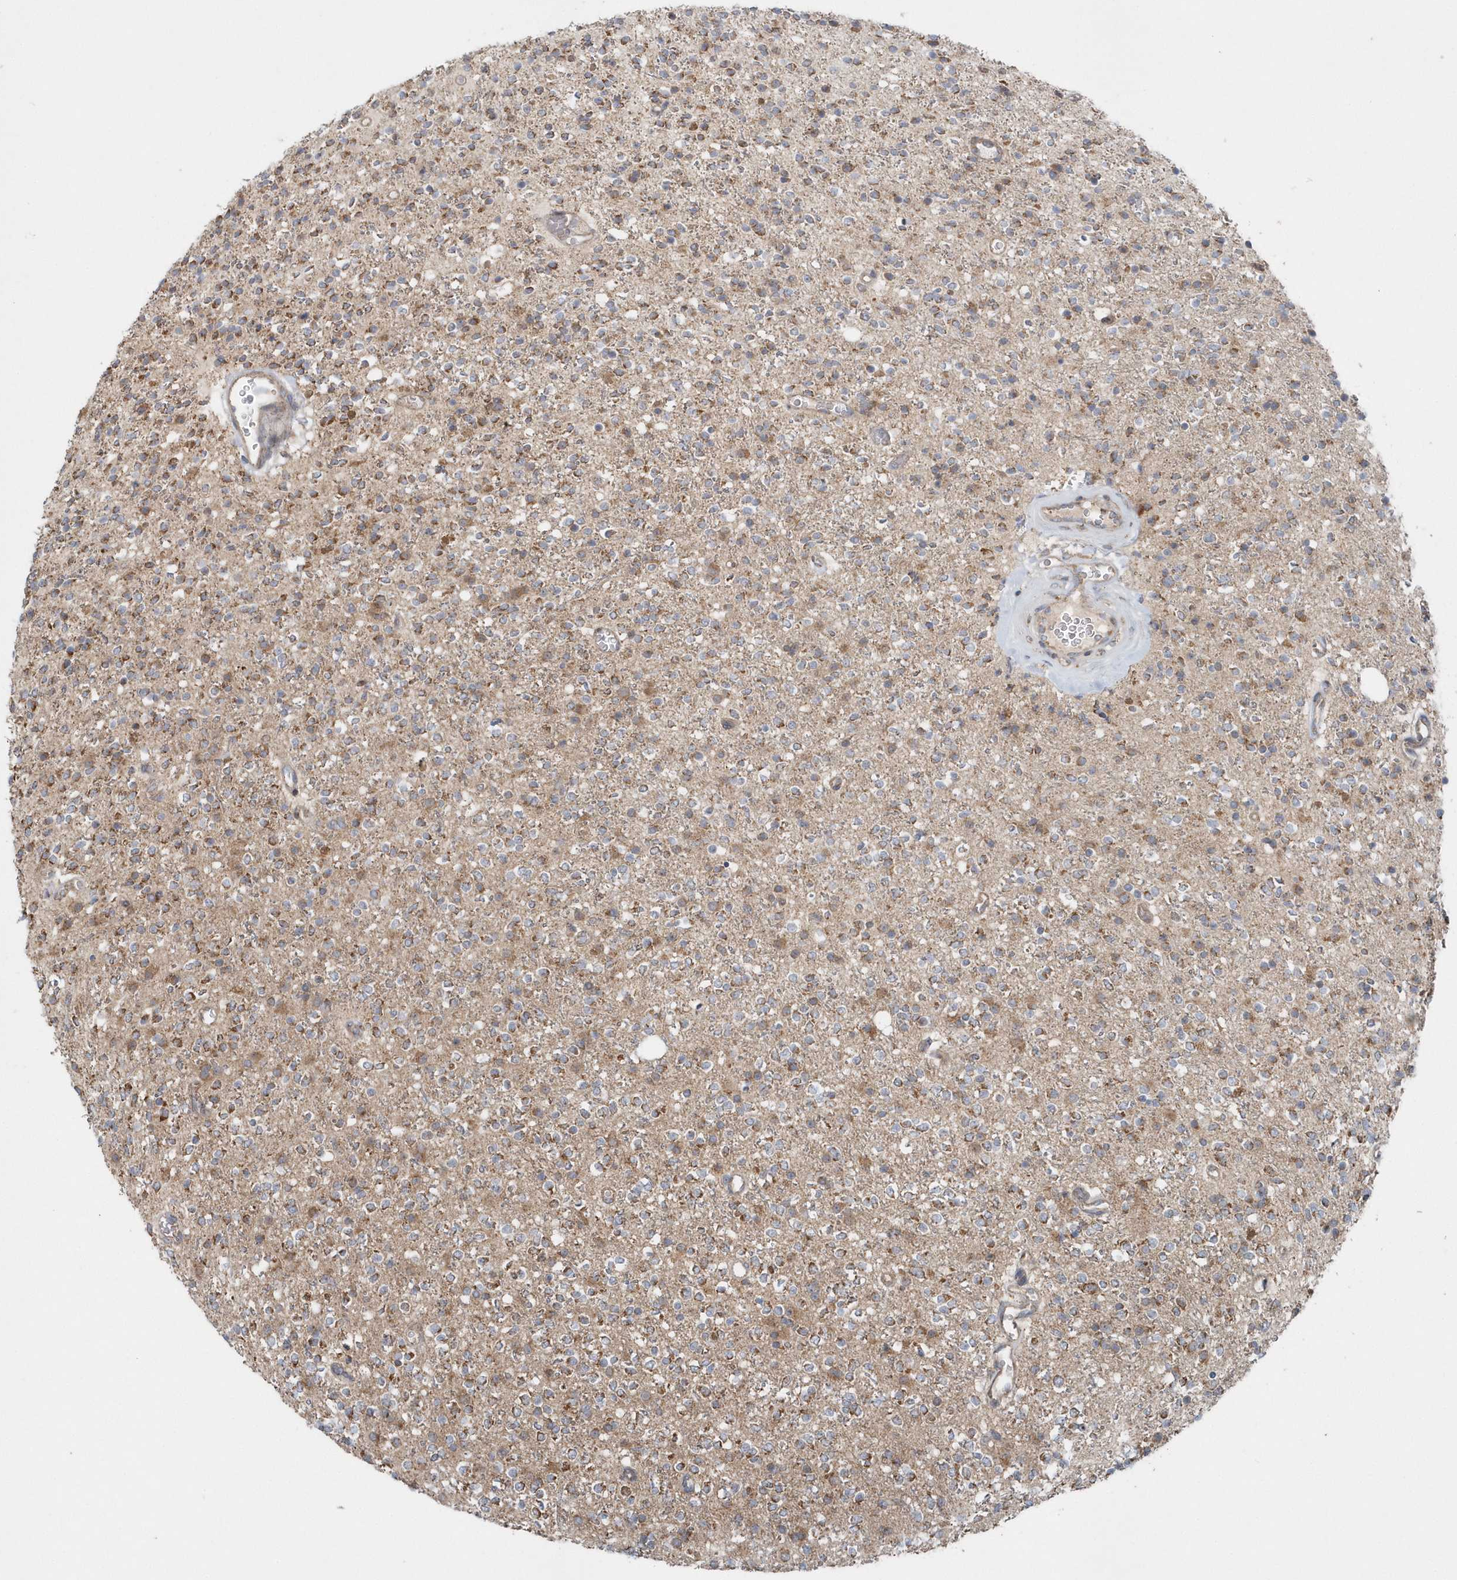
{"staining": {"intensity": "moderate", "quantity": "25%-75%", "location": "cytoplasmic/membranous"}, "tissue": "glioma", "cell_type": "Tumor cells", "image_type": "cancer", "snomed": [{"axis": "morphology", "description": "Glioma, malignant, High grade"}, {"axis": "topography", "description": "Brain"}], "caption": "This is an image of IHC staining of glioma, which shows moderate positivity in the cytoplasmic/membranous of tumor cells.", "gene": "PPP1R7", "patient": {"sex": "male", "age": 34}}